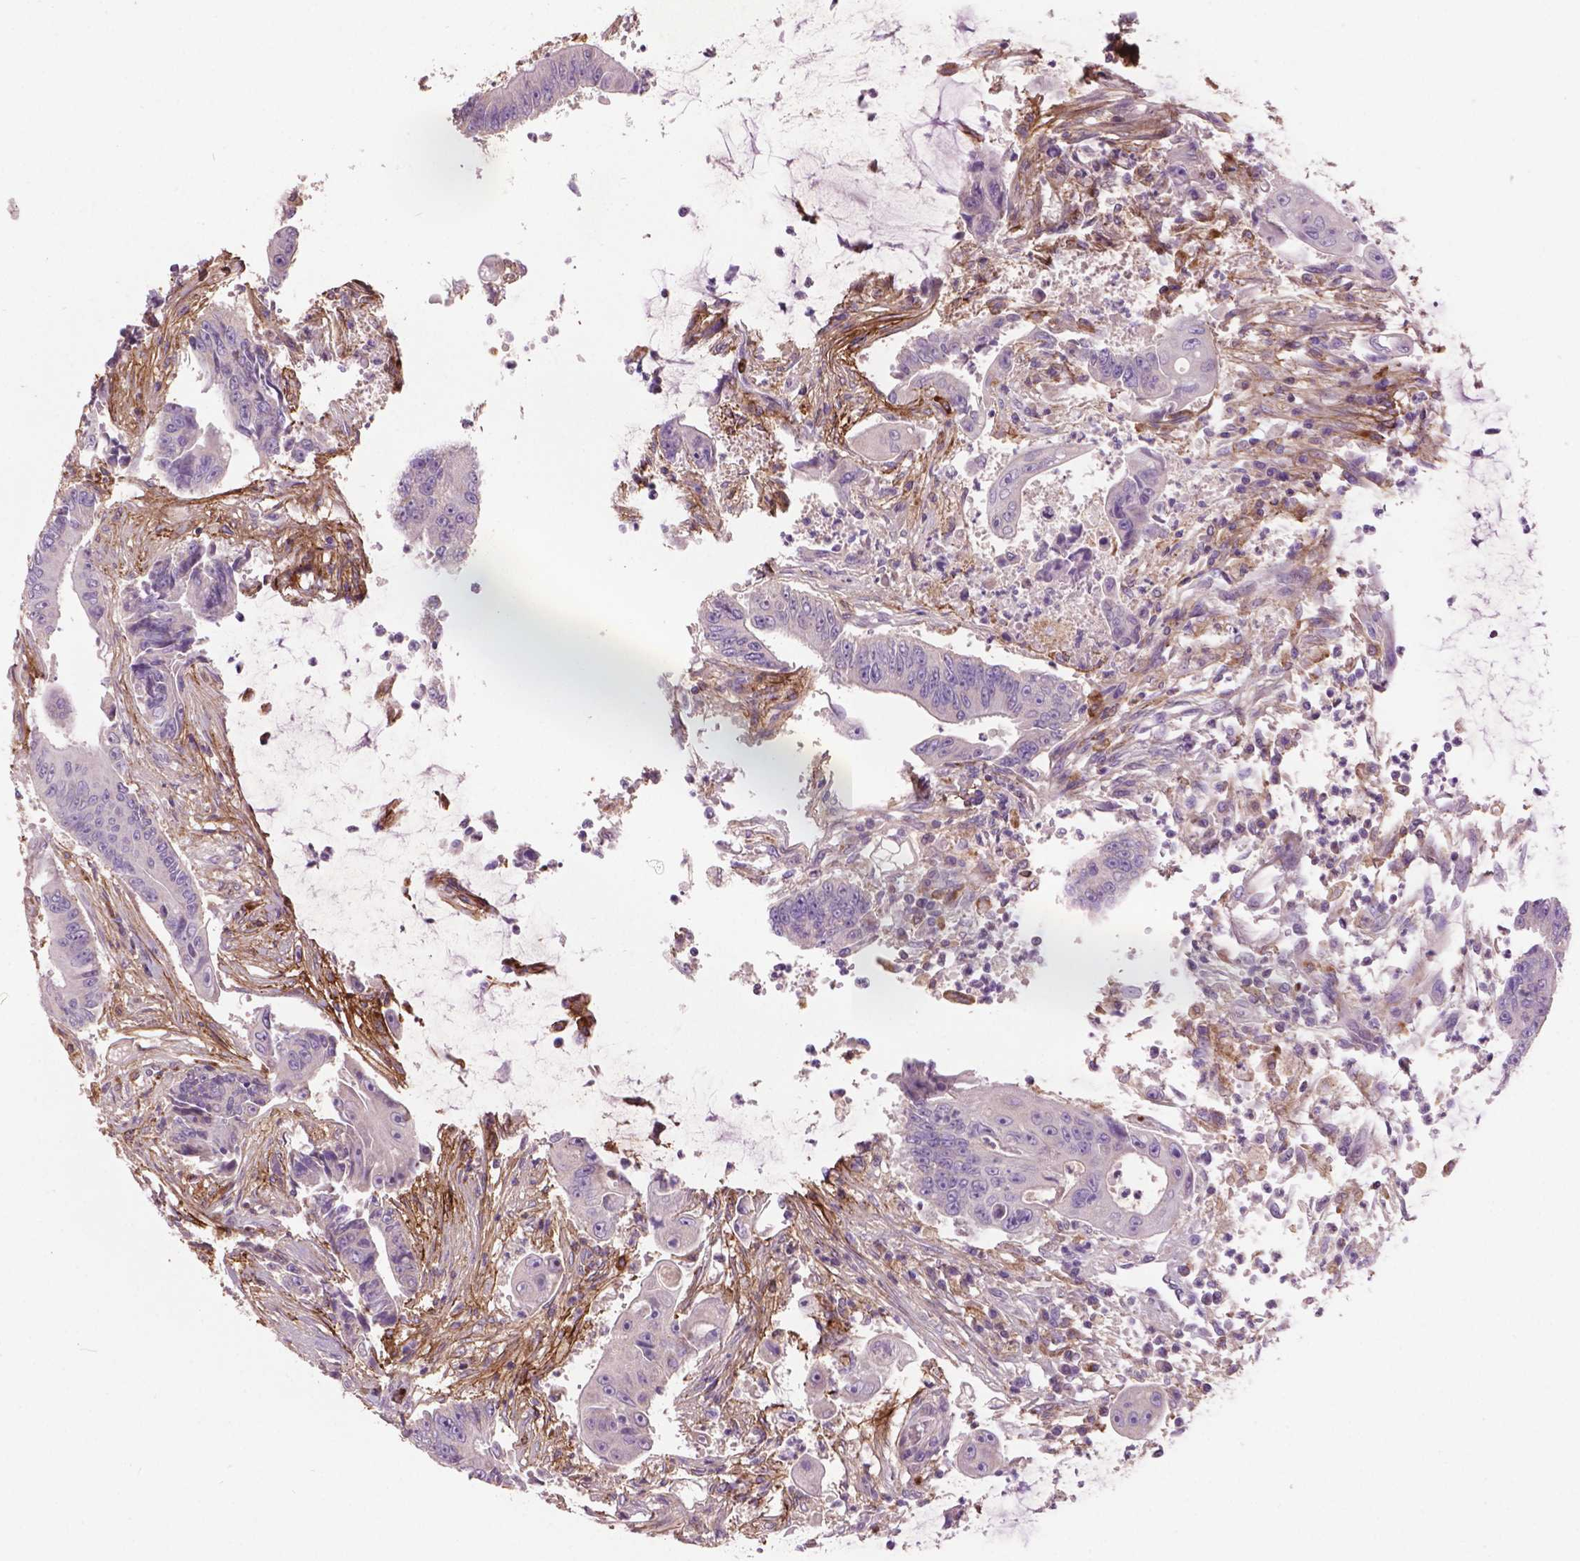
{"staining": {"intensity": "negative", "quantity": "none", "location": "none"}, "tissue": "colorectal cancer", "cell_type": "Tumor cells", "image_type": "cancer", "snomed": [{"axis": "morphology", "description": "Adenocarcinoma, NOS"}, {"axis": "topography", "description": "Rectum"}], "caption": "DAB immunohistochemical staining of adenocarcinoma (colorectal) displays no significant staining in tumor cells.", "gene": "LRRC3C", "patient": {"sex": "male", "age": 54}}